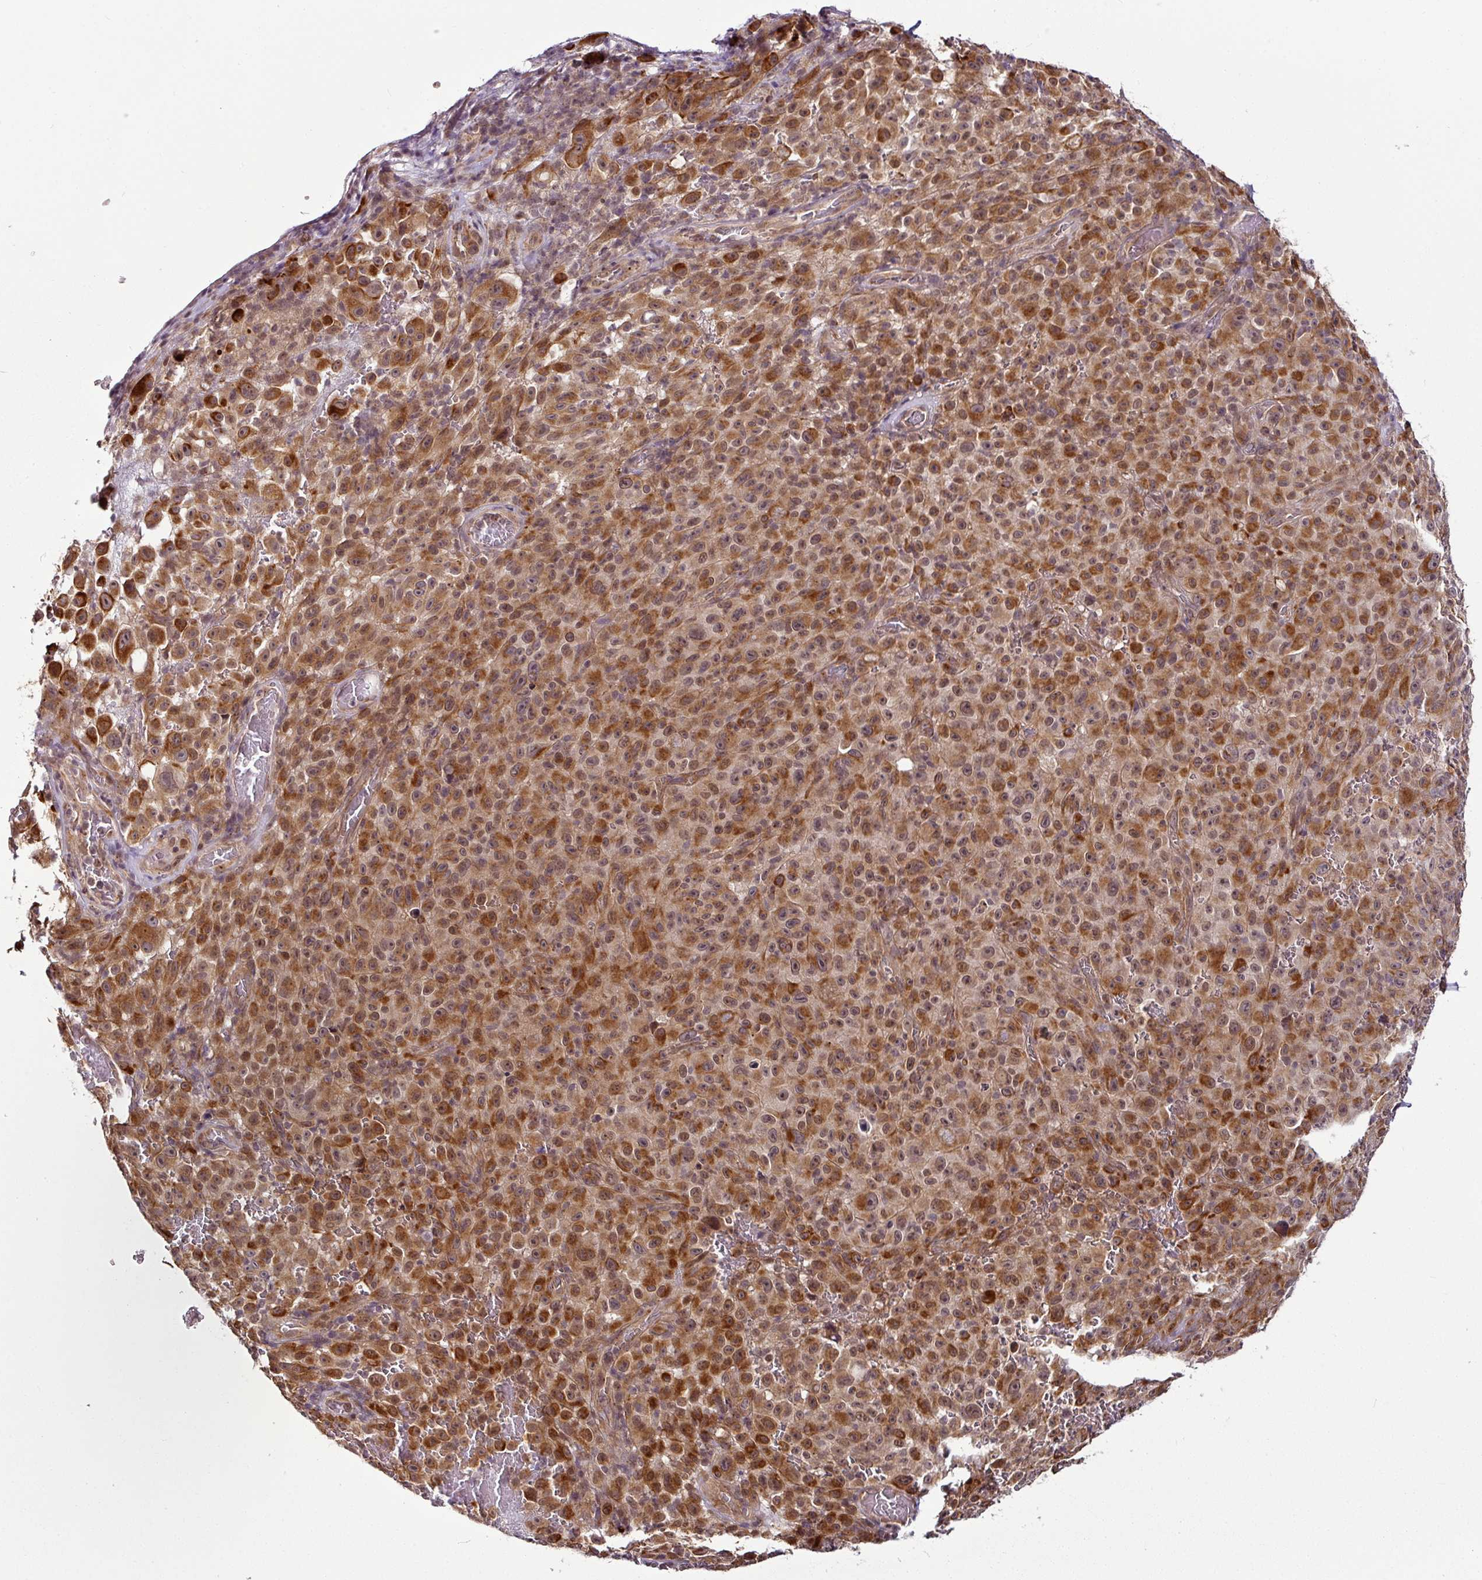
{"staining": {"intensity": "strong", "quantity": ">75%", "location": "cytoplasmic/membranous,nuclear"}, "tissue": "melanoma", "cell_type": "Tumor cells", "image_type": "cancer", "snomed": [{"axis": "morphology", "description": "Malignant melanoma, NOS"}, {"axis": "topography", "description": "Skin"}], "caption": "Immunohistochemical staining of human malignant melanoma reveals high levels of strong cytoplasmic/membranous and nuclear expression in about >75% of tumor cells.", "gene": "DCAF13", "patient": {"sex": "female", "age": 82}}